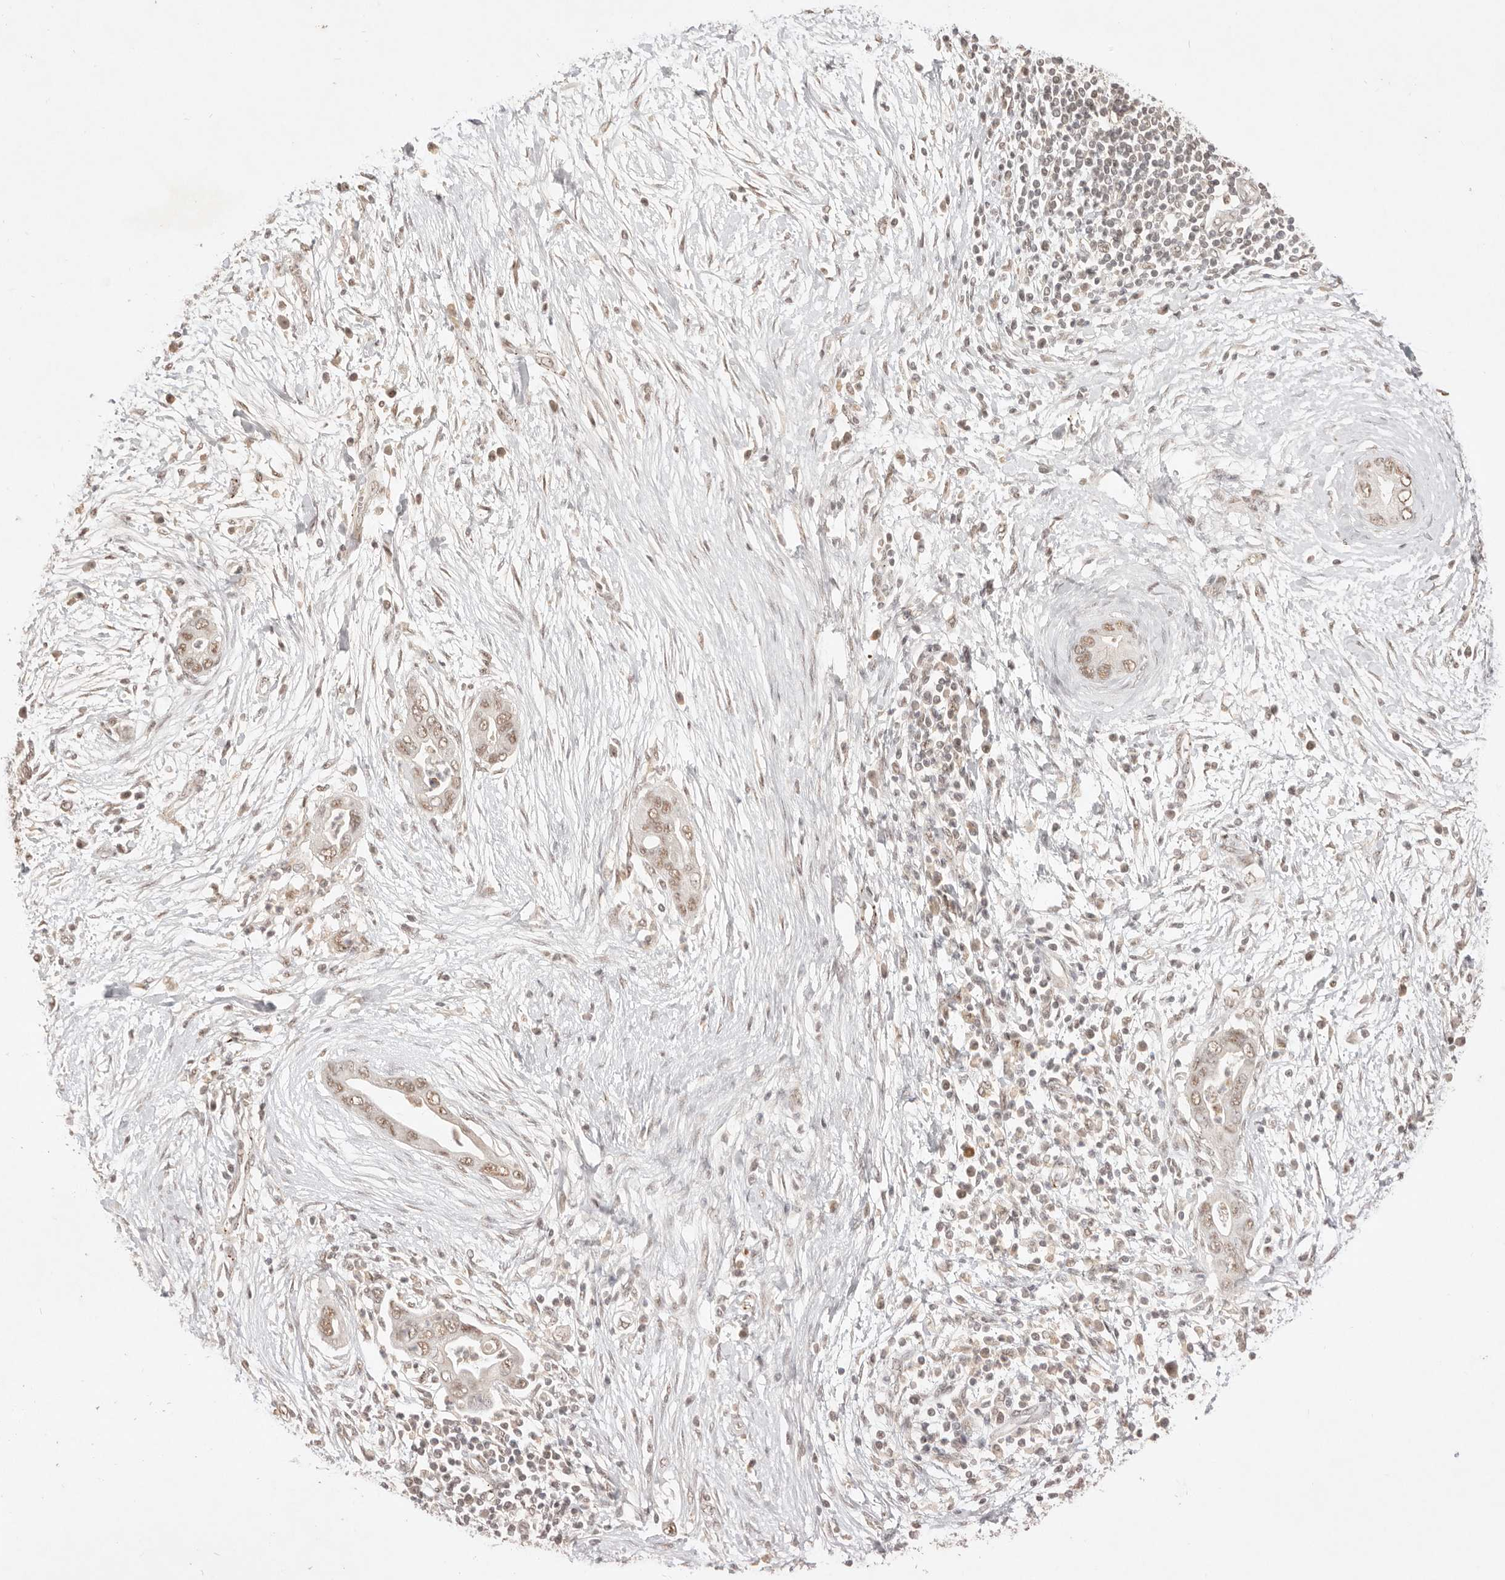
{"staining": {"intensity": "moderate", "quantity": ">75%", "location": "nuclear"}, "tissue": "pancreatic cancer", "cell_type": "Tumor cells", "image_type": "cancer", "snomed": [{"axis": "morphology", "description": "Adenocarcinoma, NOS"}, {"axis": "topography", "description": "Pancreas"}], "caption": "Moderate nuclear positivity for a protein is present in about >75% of tumor cells of pancreatic adenocarcinoma using IHC.", "gene": "MEP1A", "patient": {"sex": "male", "age": 75}}